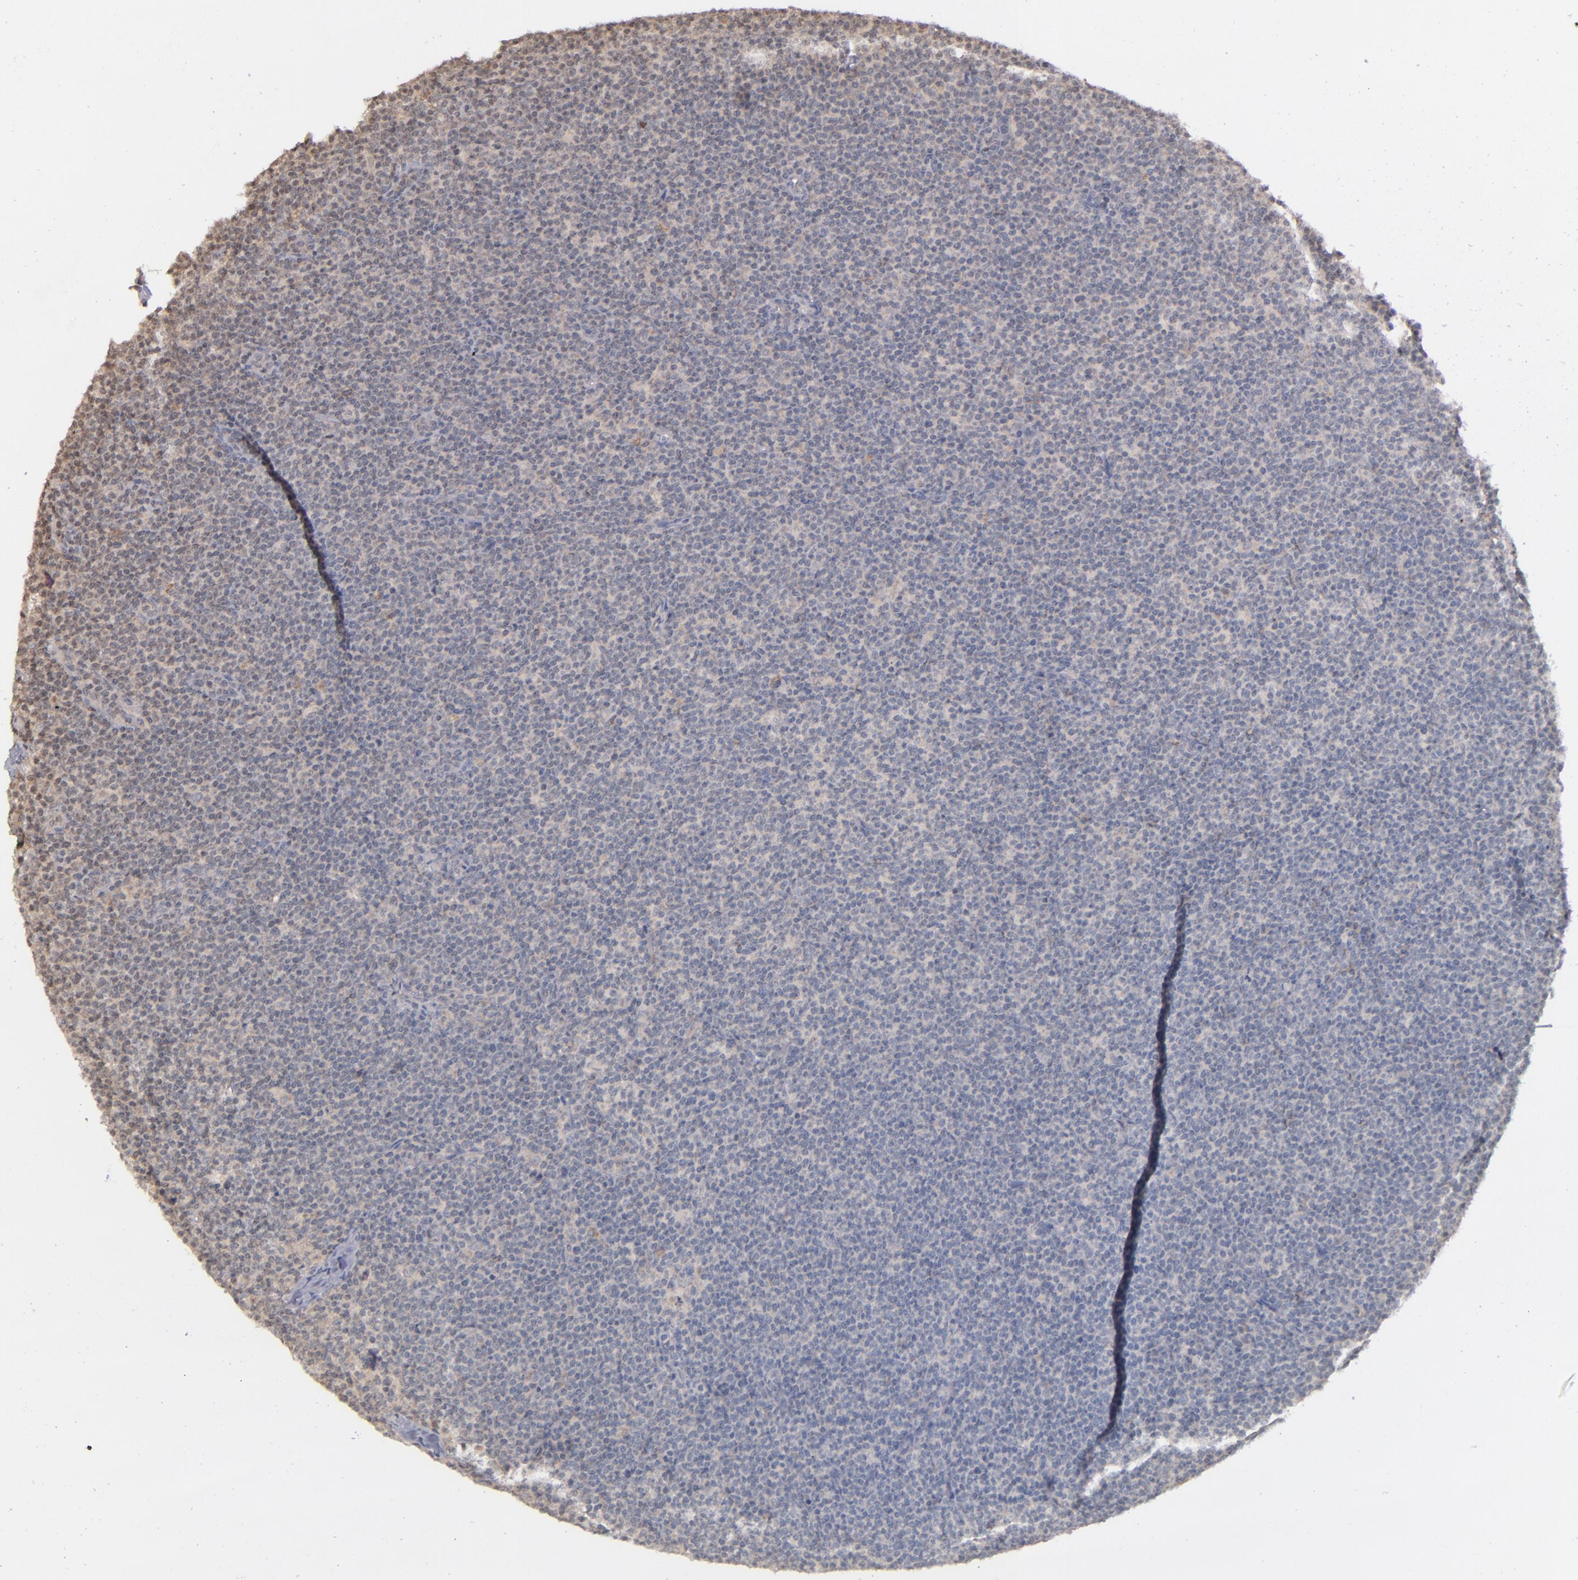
{"staining": {"intensity": "weak", "quantity": "<25%", "location": "cytoplasmic/membranous"}, "tissue": "lymphoma", "cell_type": "Tumor cells", "image_type": "cancer", "snomed": [{"axis": "morphology", "description": "Malignant lymphoma, non-Hodgkin's type, High grade"}, {"axis": "topography", "description": "Lymph node"}], "caption": "An IHC photomicrograph of high-grade malignant lymphoma, non-Hodgkin's type is shown. There is no staining in tumor cells of high-grade malignant lymphoma, non-Hodgkin's type. Brightfield microscopy of immunohistochemistry stained with DAB (brown) and hematoxylin (blue), captured at high magnification.", "gene": "TSC2", "patient": {"sex": "female", "age": 58}}